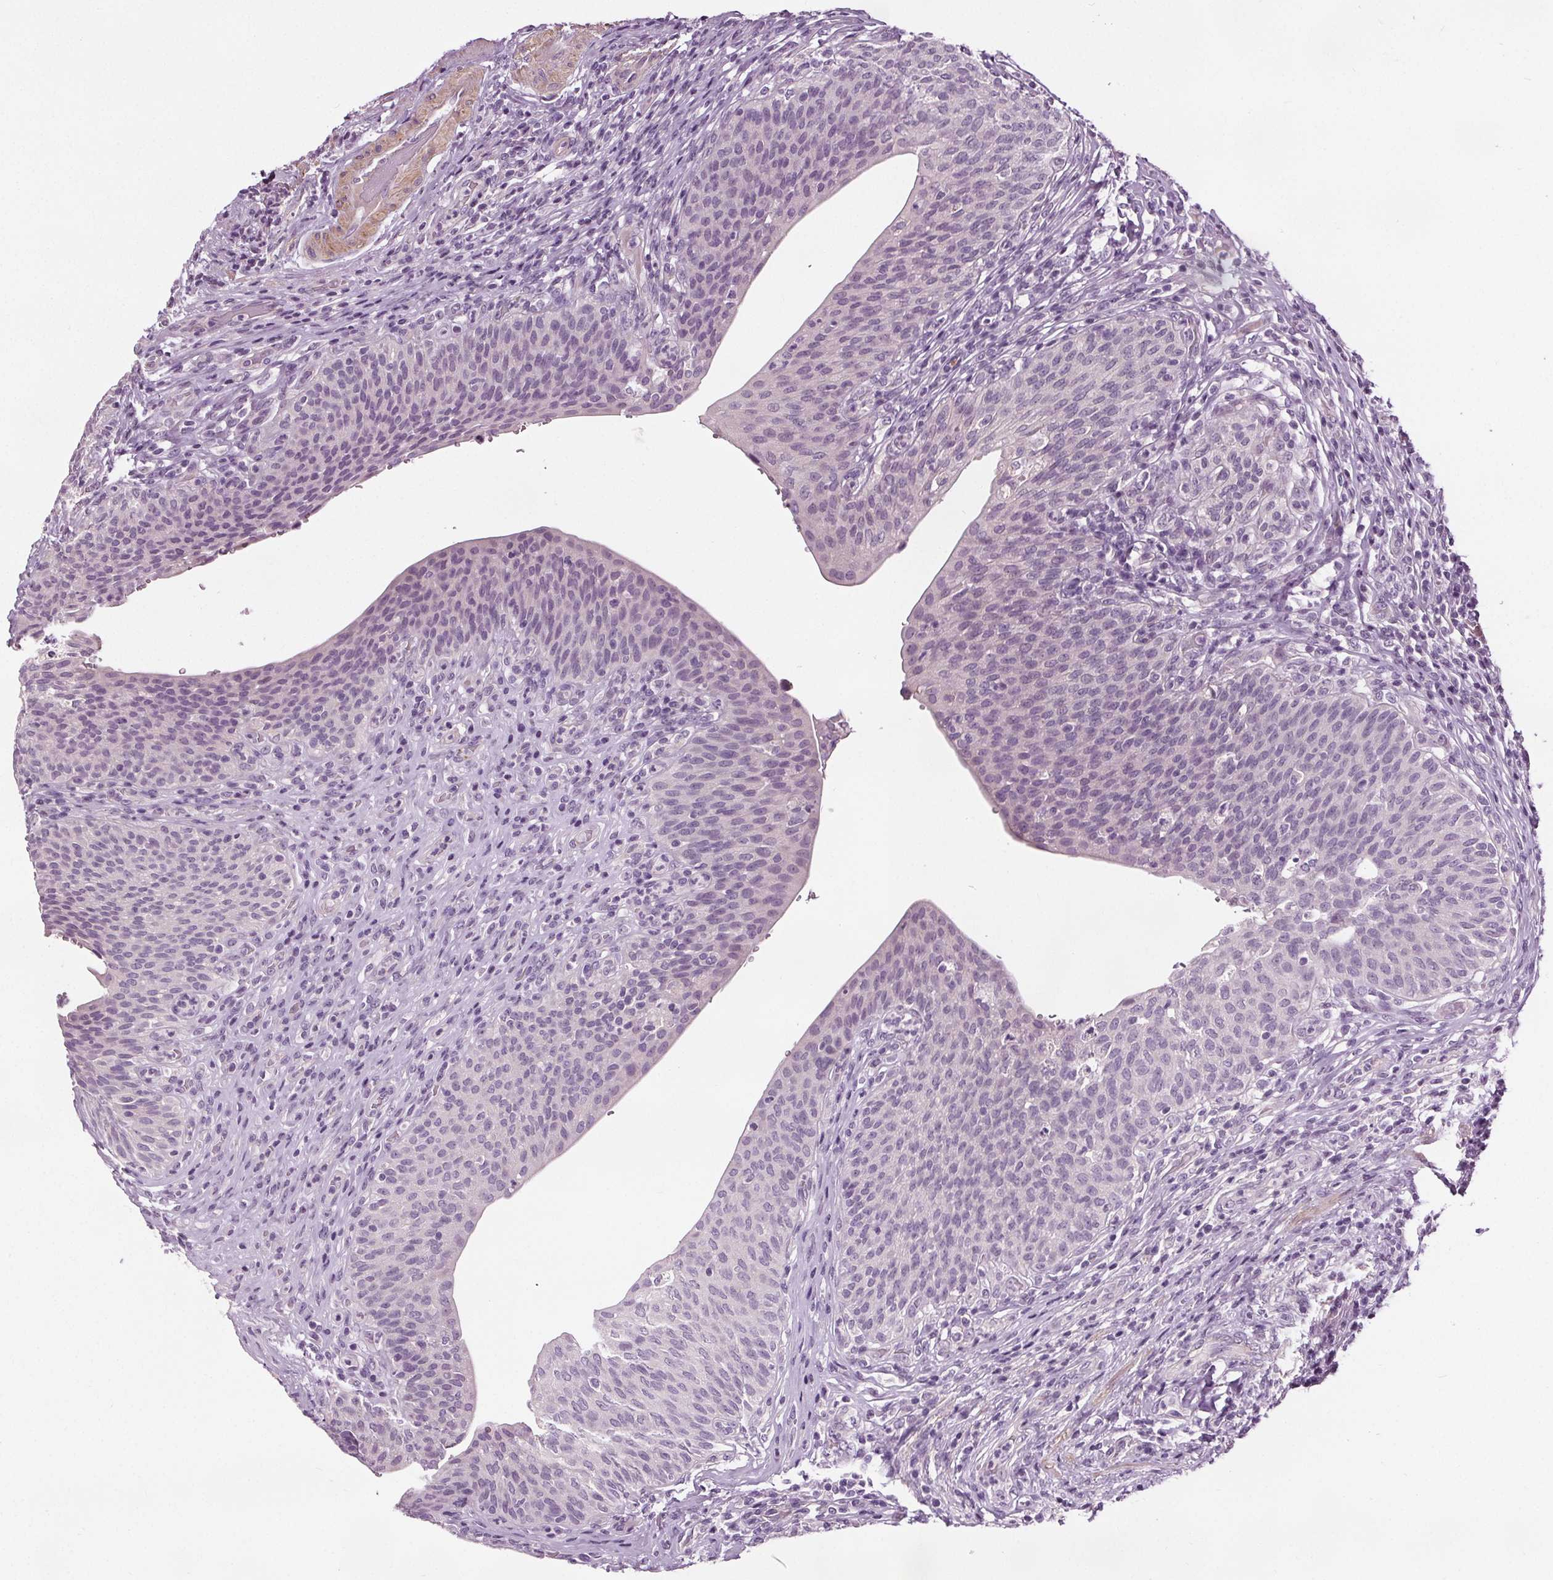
{"staining": {"intensity": "negative", "quantity": "none", "location": "none"}, "tissue": "urinary bladder", "cell_type": "Urothelial cells", "image_type": "normal", "snomed": [{"axis": "morphology", "description": "Normal tissue, NOS"}, {"axis": "topography", "description": "Urinary bladder"}, {"axis": "topography", "description": "Peripheral nerve tissue"}], "caption": "Urothelial cells show no significant protein staining in benign urinary bladder. (DAB immunohistochemistry with hematoxylin counter stain).", "gene": "RASA1", "patient": {"sex": "male", "age": 66}}